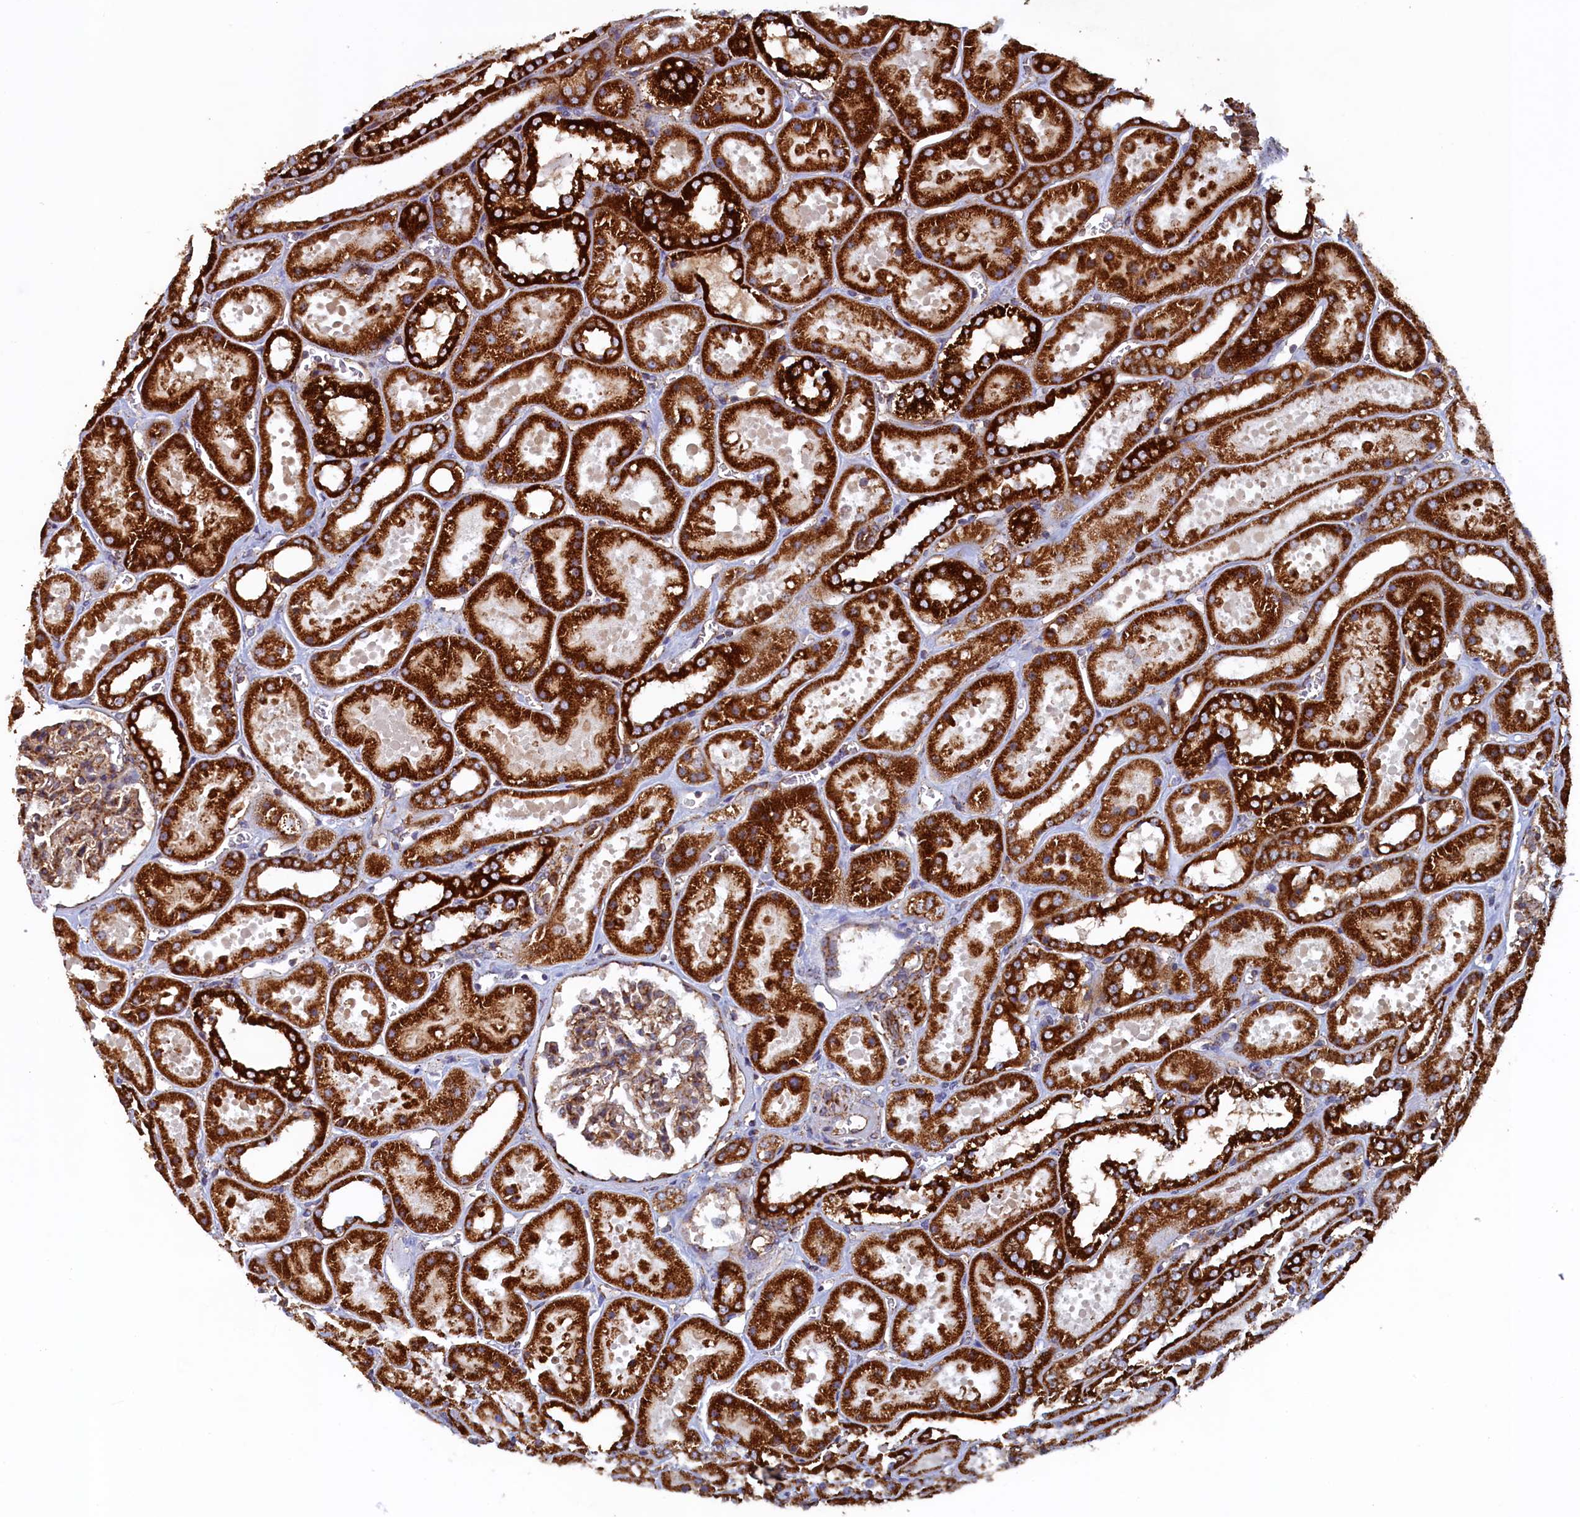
{"staining": {"intensity": "moderate", "quantity": ">75%", "location": "cytoplasmic/membranous"}, "tissue": "kidney", "cell_type": "Cells in glomeruli", "image_type": "normal", "snomed": [{"axis": "morphology", "description": "Normal tissue, NOS"}, {"axis": "topography", "description": "Kidney"}], "caption": "Protein analysis of unremarkable kidney shows moderate cytoplasmic/membranous positivity in approximately >75% of cells in glomeruli. The staining was performed using DAB (3,3'-diaminobenzidine), with brown indicating positive protein expression. Nuclei are stained blue with hematoxylin.", "gene": "UBE3B", "patient": {"sex": "female", "age": 41}}